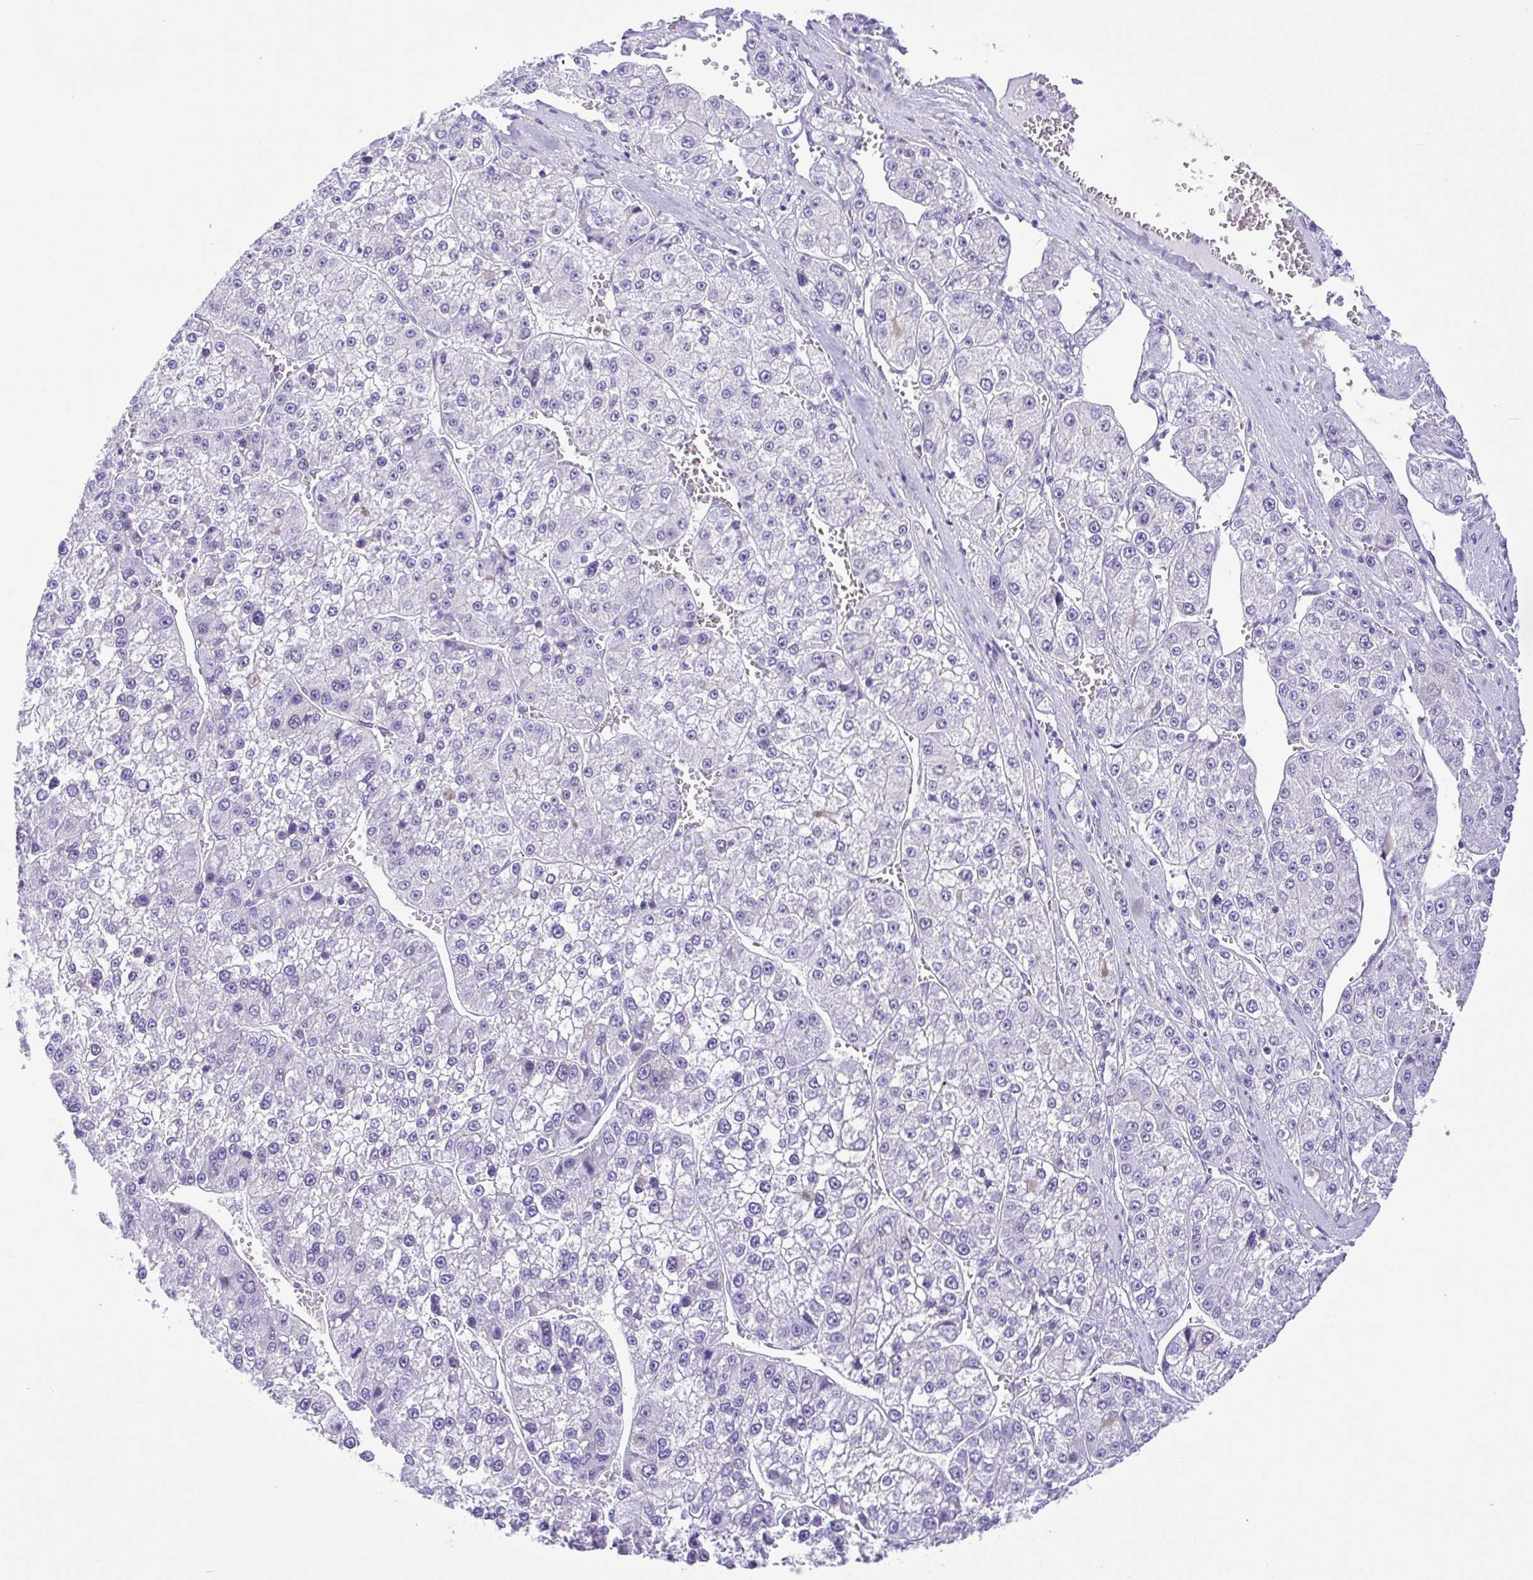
{"staining": {"intensity": "negative", "quantity": "none", "location": "none"}, "tissue": "liver cancer", "cell_type": "Tumor cells", "image_type": "cancer", "snomed": [{"axis": "morphology", "description": "Carcinoma, Hepatocellular, NOS"}, {"axis": "topography", "description": "Liver"}], "caption": "Histopathology image shows no protein expression in tumor cells of liver hepatocellular carcinoma tissue.", "gene": "RRM2", "patient": {"sex": "female", "age": 73}}